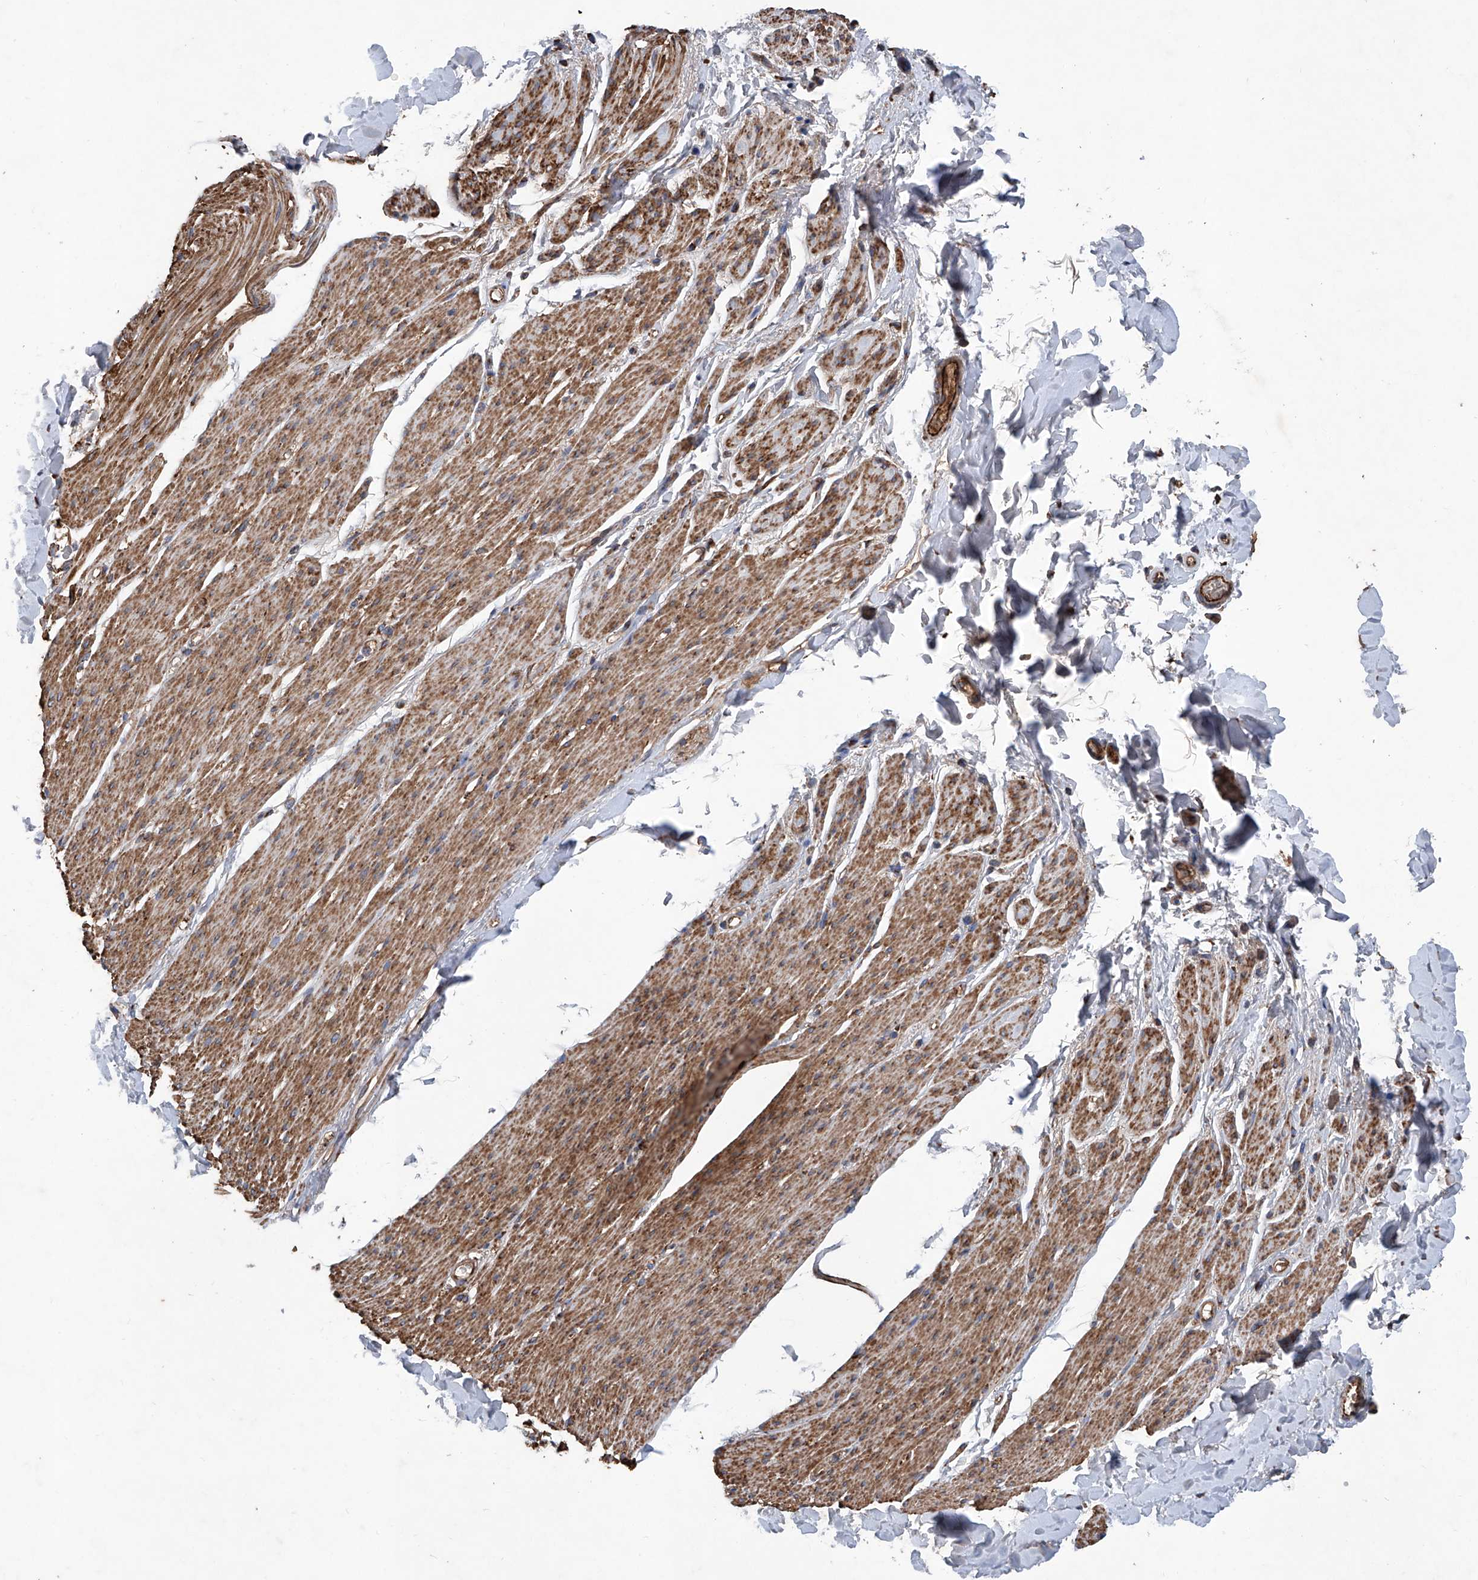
{"staining": {"intensity": "moderate", "quantity": ">75%", "location": "cytoplasmic/membranous"}, "tissue": "smooth muscle", "cell_type": "Smooth muscle cells", "image_type": "normal", "snomed": [{"axis": "morphology", "description": "Normal tissue, NOS"}, {"axis": "topography", "description": "Colon"}, {"axis": "topography", "description": "Peripheral nerve tissue"}], "caption": "Immunohistochemical staining of benign human smooth muscle demonstrates medium levels of moderate cytoplasmic/membranous positivity in approximately >75% of smooth muscle cells.", "gene": "ASCC3", "patient": {"sex": "female", "age": 61}}